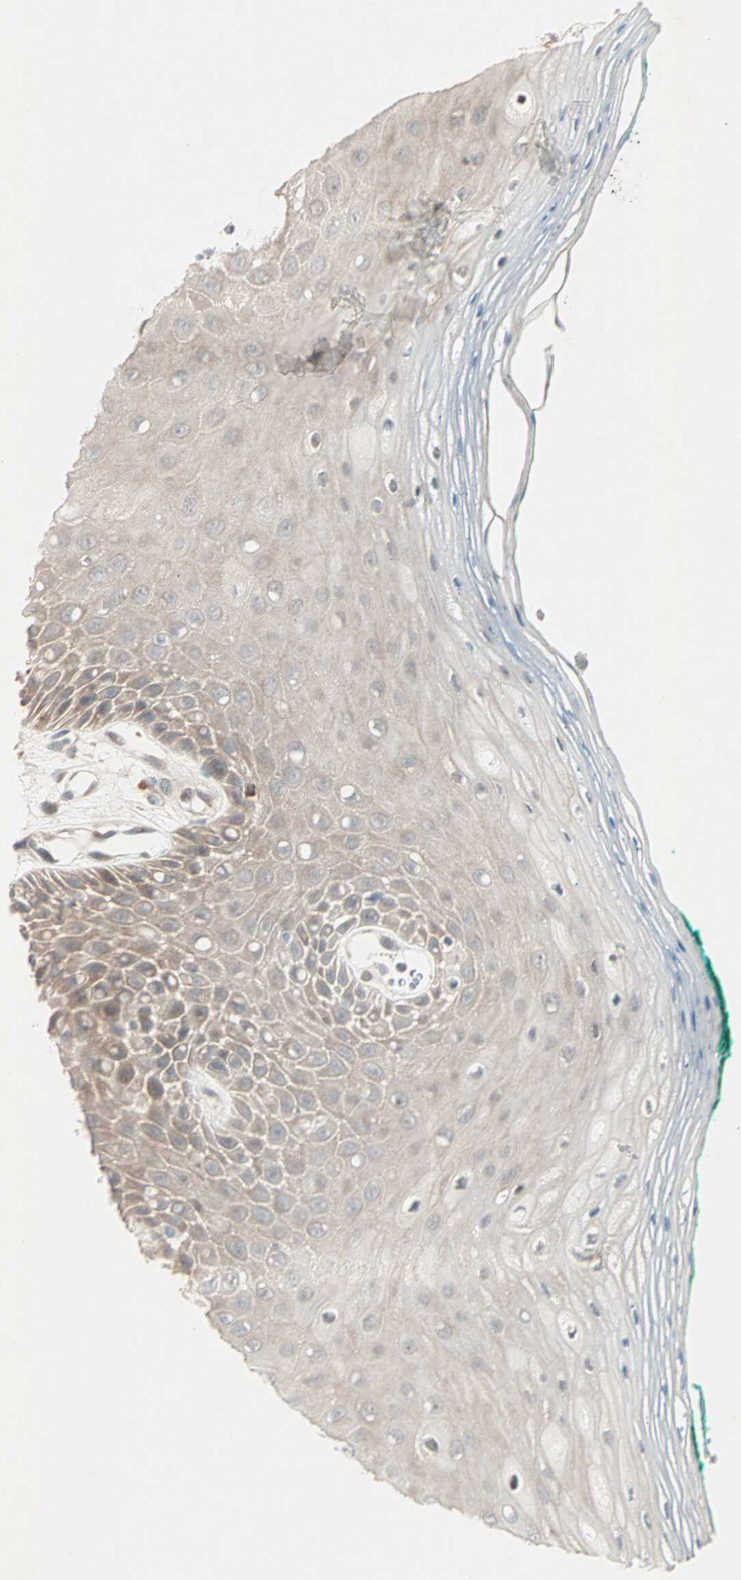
{"staining": {"intensity": "weak", "quantity": ">75%", "location": "cytoplasmic/membranous"}, "tissue": "oral mucosa", "cell_type": "Squamous epithelial cells", "image_type": "normal", "snomed": [{"axis": "morphology", "description": "Normal tissue, NOS"}, {"axis": "morphology", "description": "Squamous cell carcinoma, NOS"}, {"axis": "topography", "description": "Skeletal muscle"}, {"axis": "topography", "description": "Oral tissue"}, {"axis": "topography", "description": "Head-Neck"}], "caption": "High-magnification brightfield microscopy of unremarkable oral mucosa stained with DAB (brown) and counterstained with hematoxylin (blue). squamous epithelial cells exhibit weak cytoplasmic/membranous staining is identified in approximately>75% of cells. The protein is stained brown, and the nuclei are stained in blue (DAB (3,3'-diaminobenzidine) IHC with brightfield microscopy, high magnification).", "gene": "RTL6", "patient": {"sex": "female", "age": 84}}